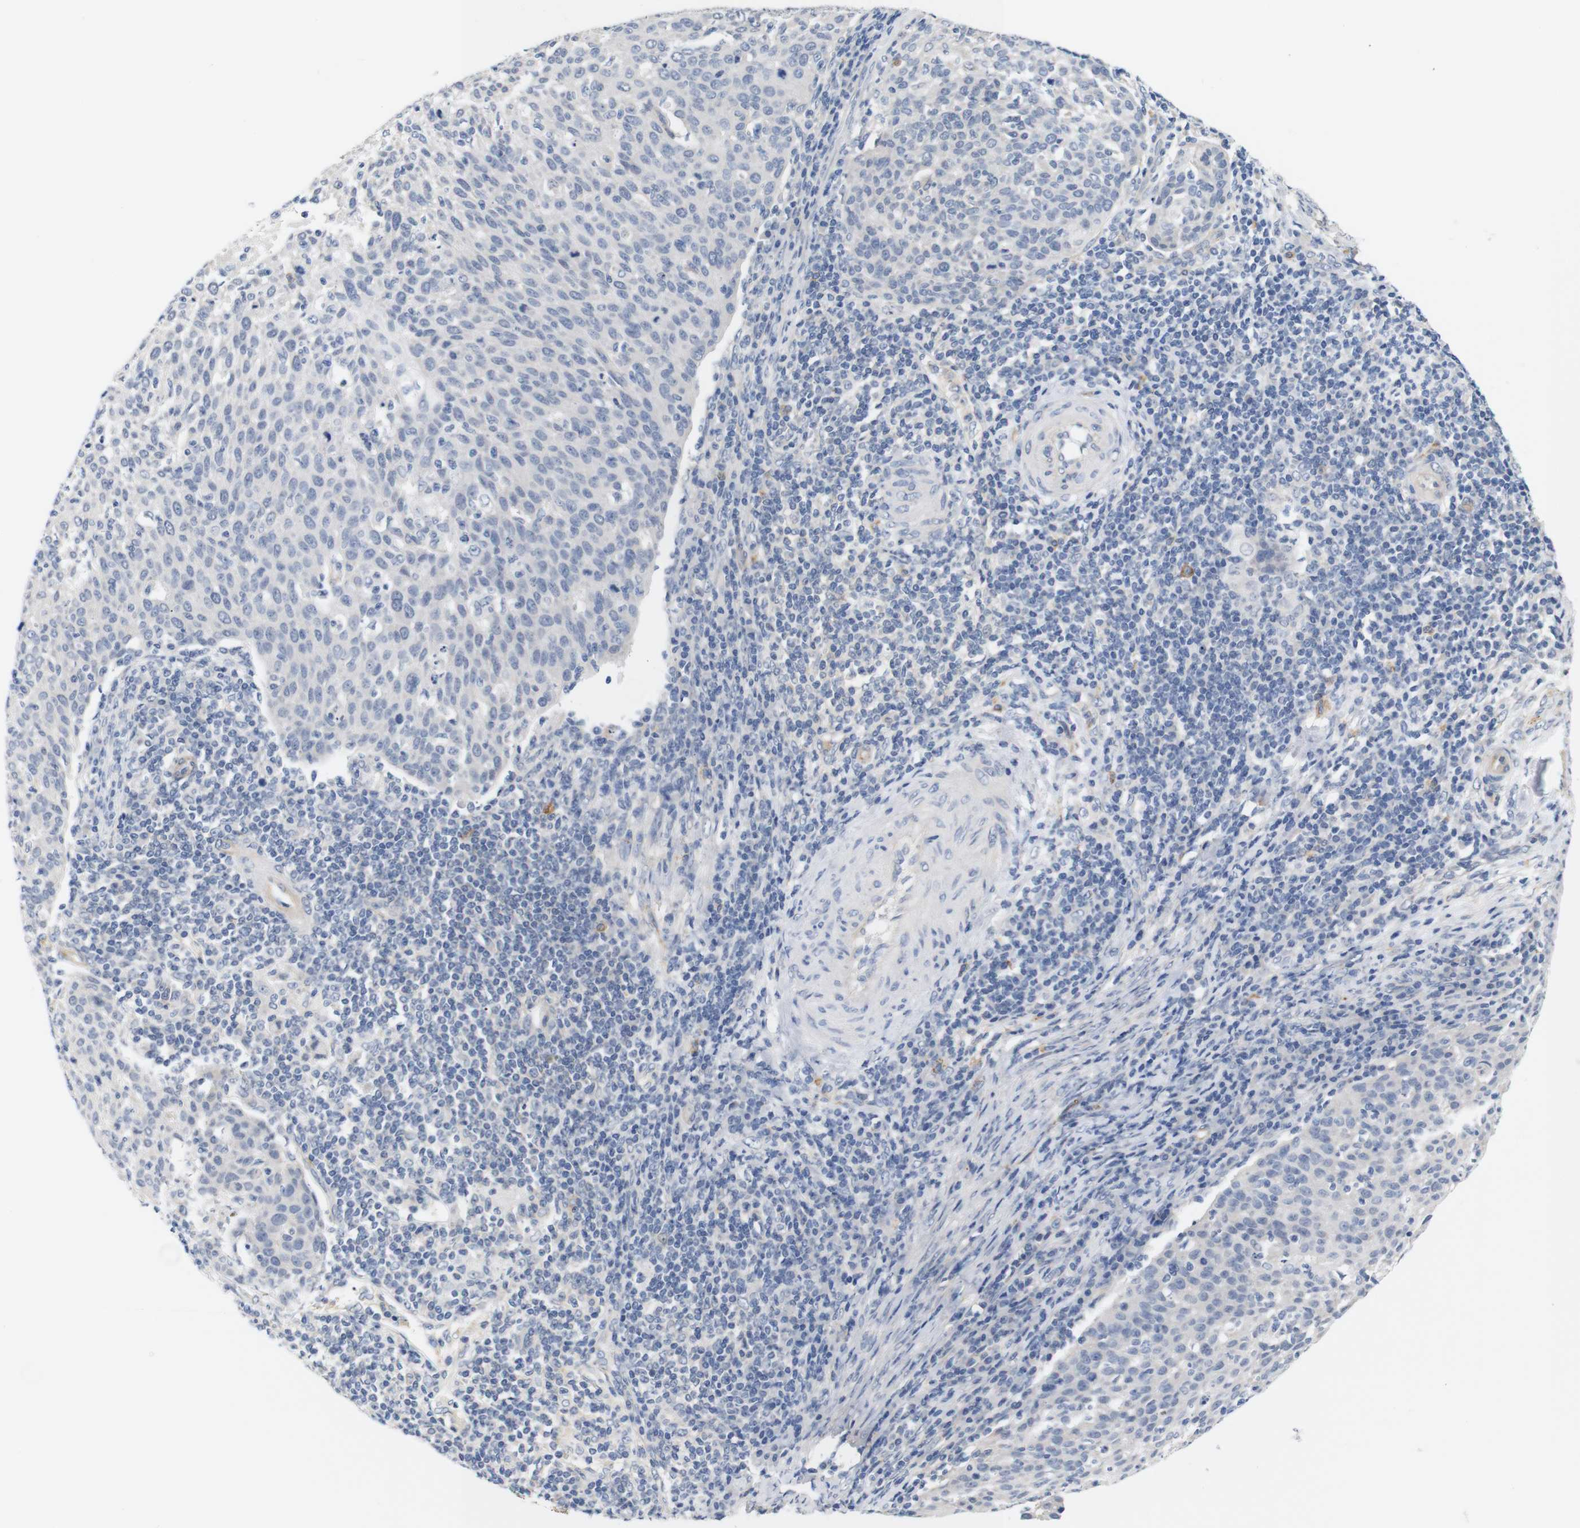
{"staining": {"intensity": "negative", "quantity": "none", "location": "none"}, "tissue": "cervical cancer", "cell_type": "Tumor cells", "image_type": "cancer", "snomed": [{"axis": "morphology", "description": "Squamous cell carcinoma, NOS"}, {"axis": "topography", "description": "Cervix"}], "caption": "DAB (3,3'-diaminobenzidine) immunohistochemical staining of cervical squamous cell carcinoma reveals no significant positivity in tumor cells. (Stains: DAB (3,3'-diaminobenzidine) immunohistochemistry with hematoxylin counter stain, Microscopy: brightfield microscopy at high magnification).", "gene": "STMN3", "patient": {"sex": "female", "age": 38}}